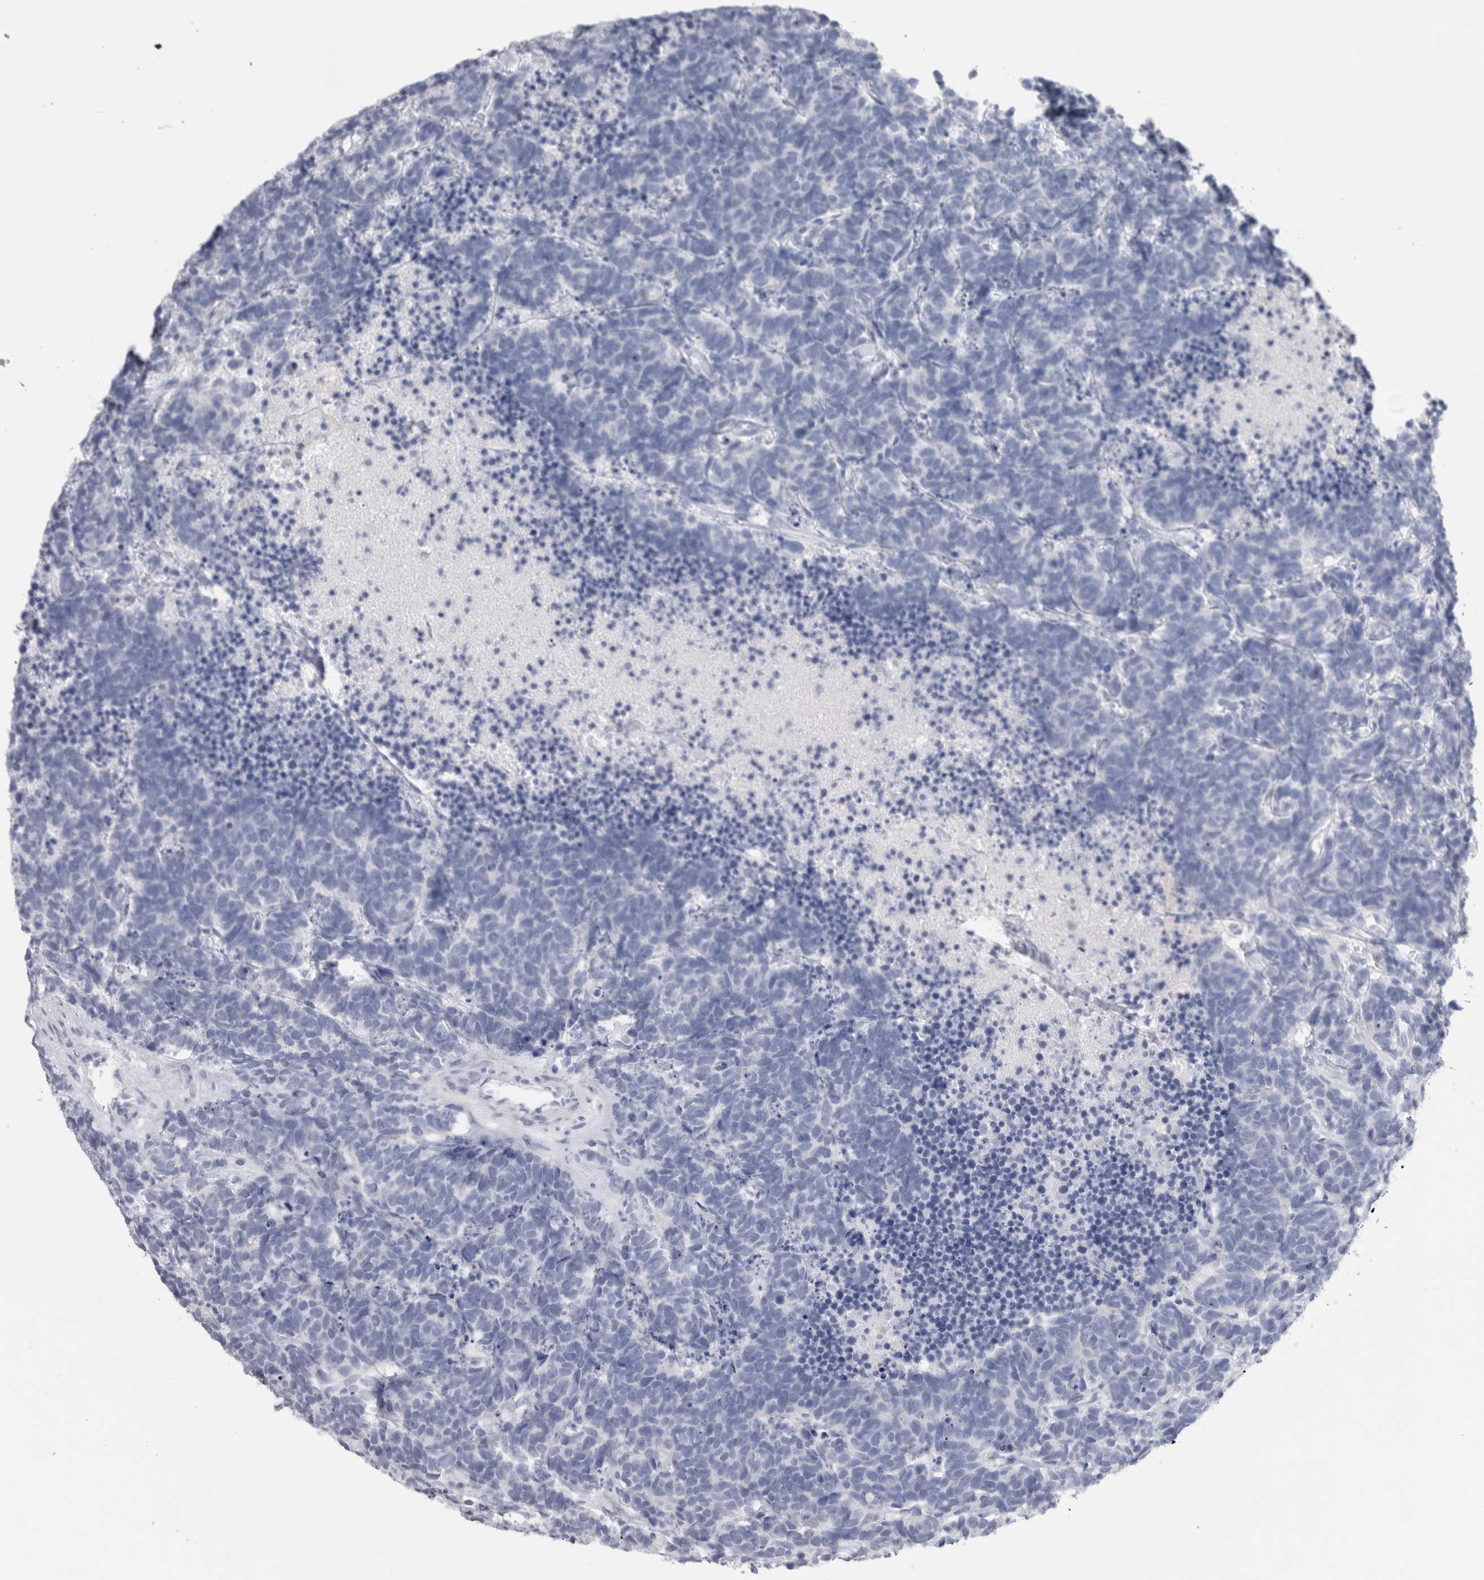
{"staining": {"intensity": "negative", "quantity": "none", "location": "none"}, "tissue": "carcinoid", "cell_type": "Tumor cells", "image_type": "cancer", "snomed": [{"axis": "morphology", "description": "Carcinoma, NOS"}, {"axis": "morphology", "description": "Carcinoid, malignant, NOS"}, {"axis": "topography", "description": "Urinary bladder"}], "caption": "Immunohistochemistry of human malignant carcinoid displays no expression in tumor cells.", "gene": "PTH", "patient": {"sex": "male", "age": 57}}